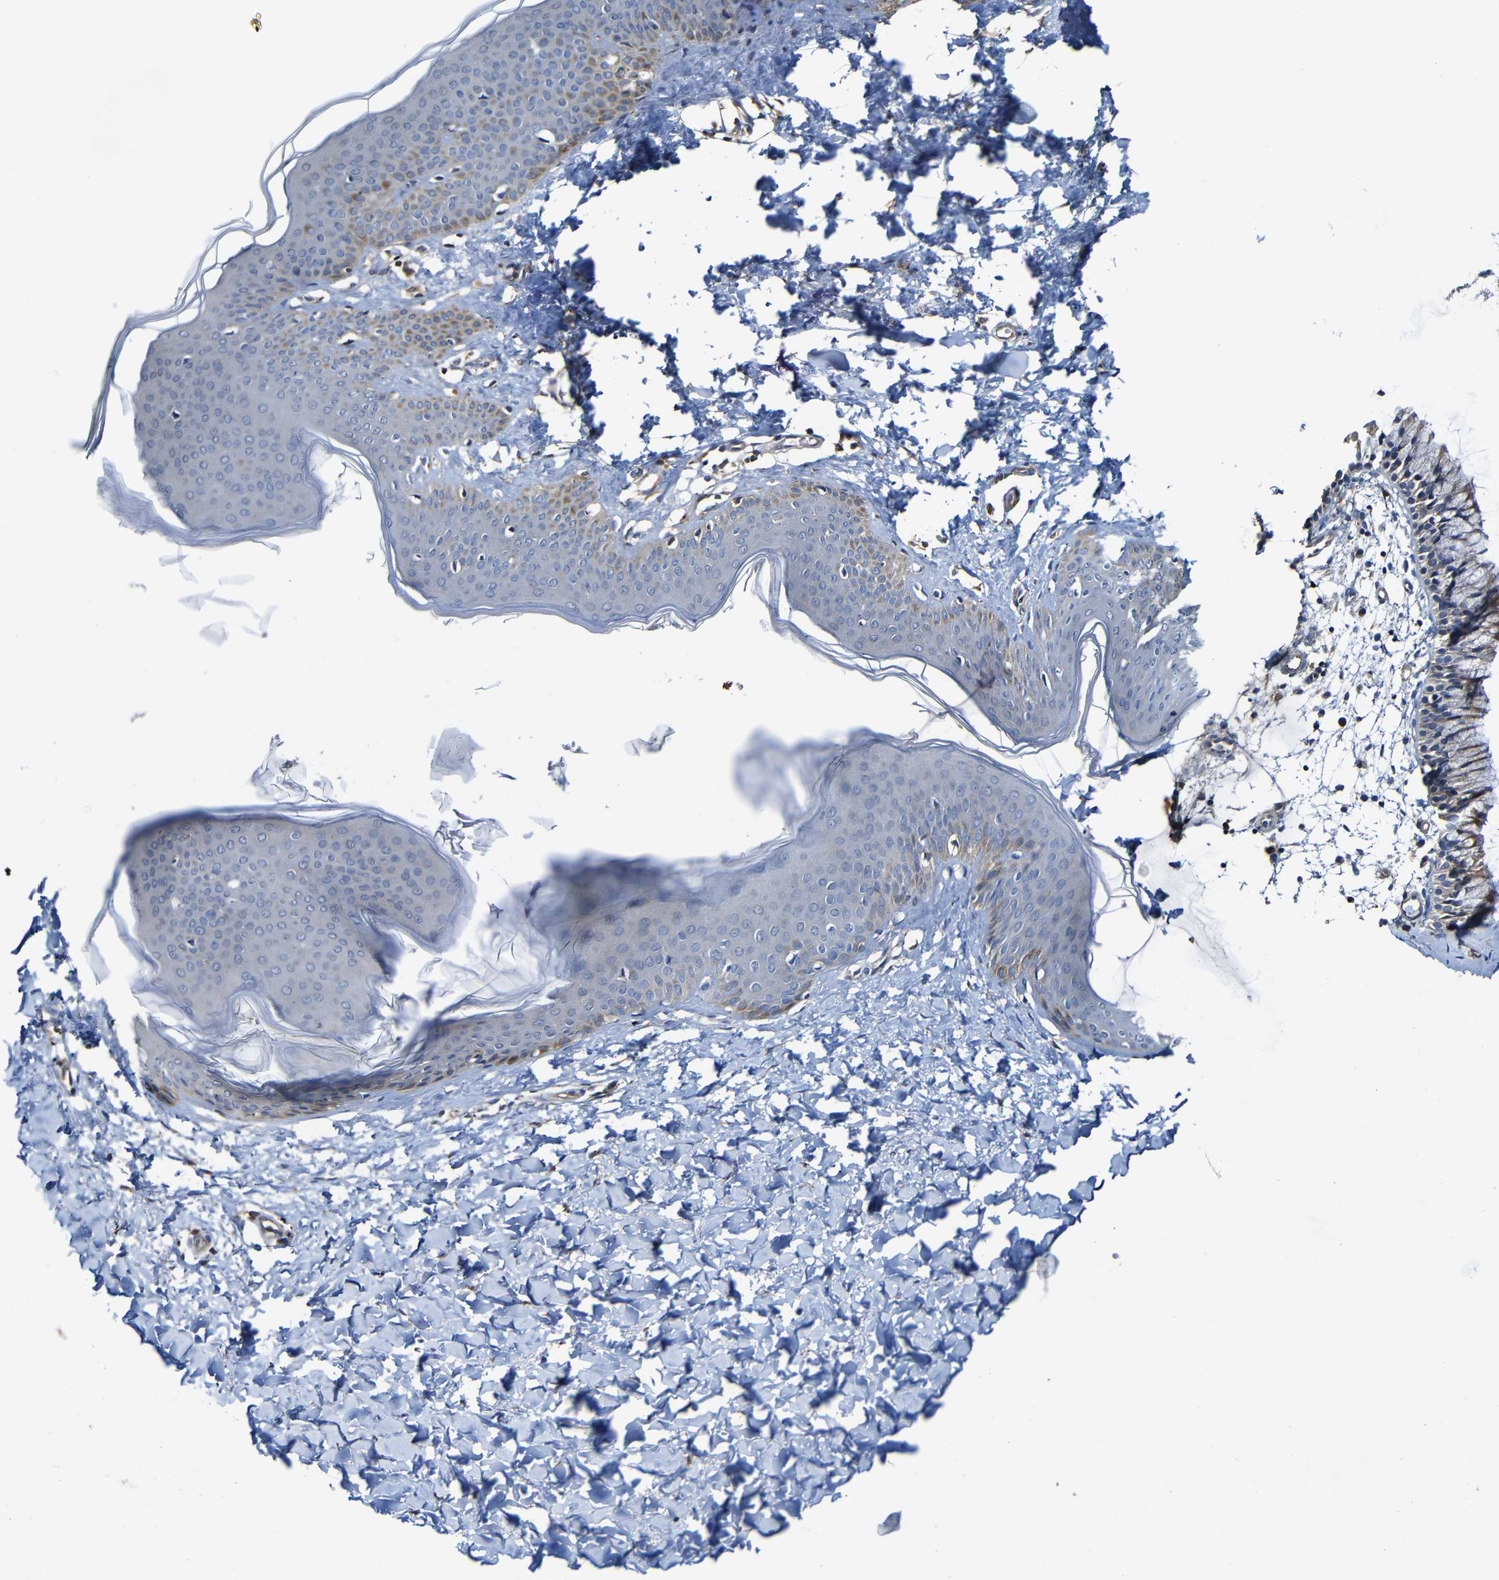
{"staining": {"intensity": "negative", "quantity": "none", "location": "none"}, "tissue": "skin", "cell_type": "Fibroblasts", "image_type": "normal", "snomed": [{"axis": "morphology", "description": "Normal tissue, NOS"}, {"axis": "topography", "description": "Skin"}], "caption": "IHC of benign human skin reveals no expression in fibroblasts.", "gene": "ADAM15", "patient": {"sex": "female", "age": 17}}